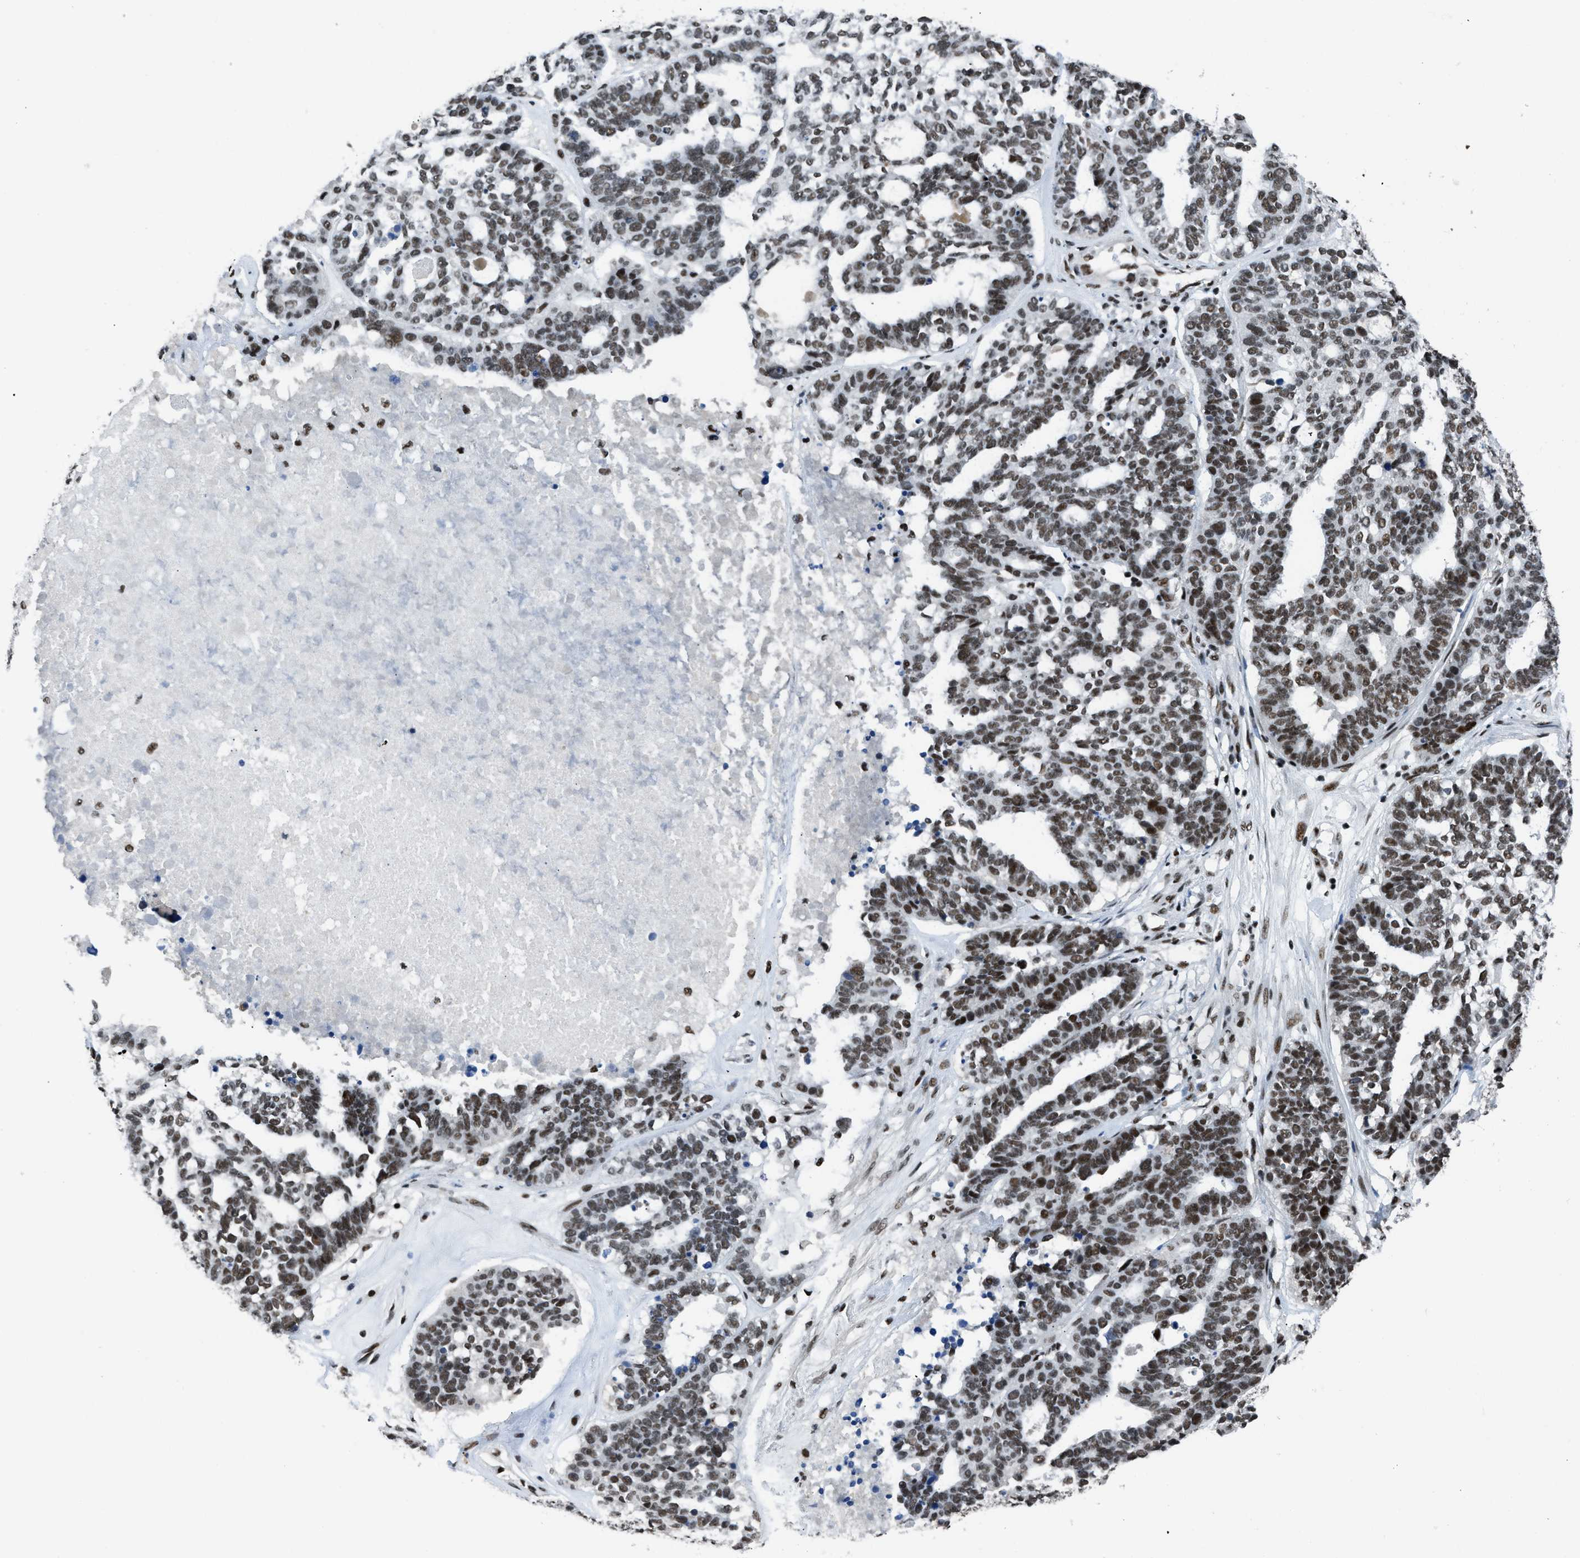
{"staining": {"intensity": "strong", "quantity": ">75%", "location": "nuclear"}, "tissue": "ovarian cancer", "cell_type": "Tumor cells", "image_type": "cancer", "snomed": [{"axis": "morphology", "description": "Cystadenocarcinoma, serous, NOS"}, {"axis": "topography", "description": "Ovary"}], "caption": "Tumor cells display strong nuclear staining in approximately >75% of cells in ovarian serous cystadenocarcinoma. (IHC, brightfield microscopy, high magnification).", "gene": "SCAF4", "patient": {"sex": "female", "age": 59}}